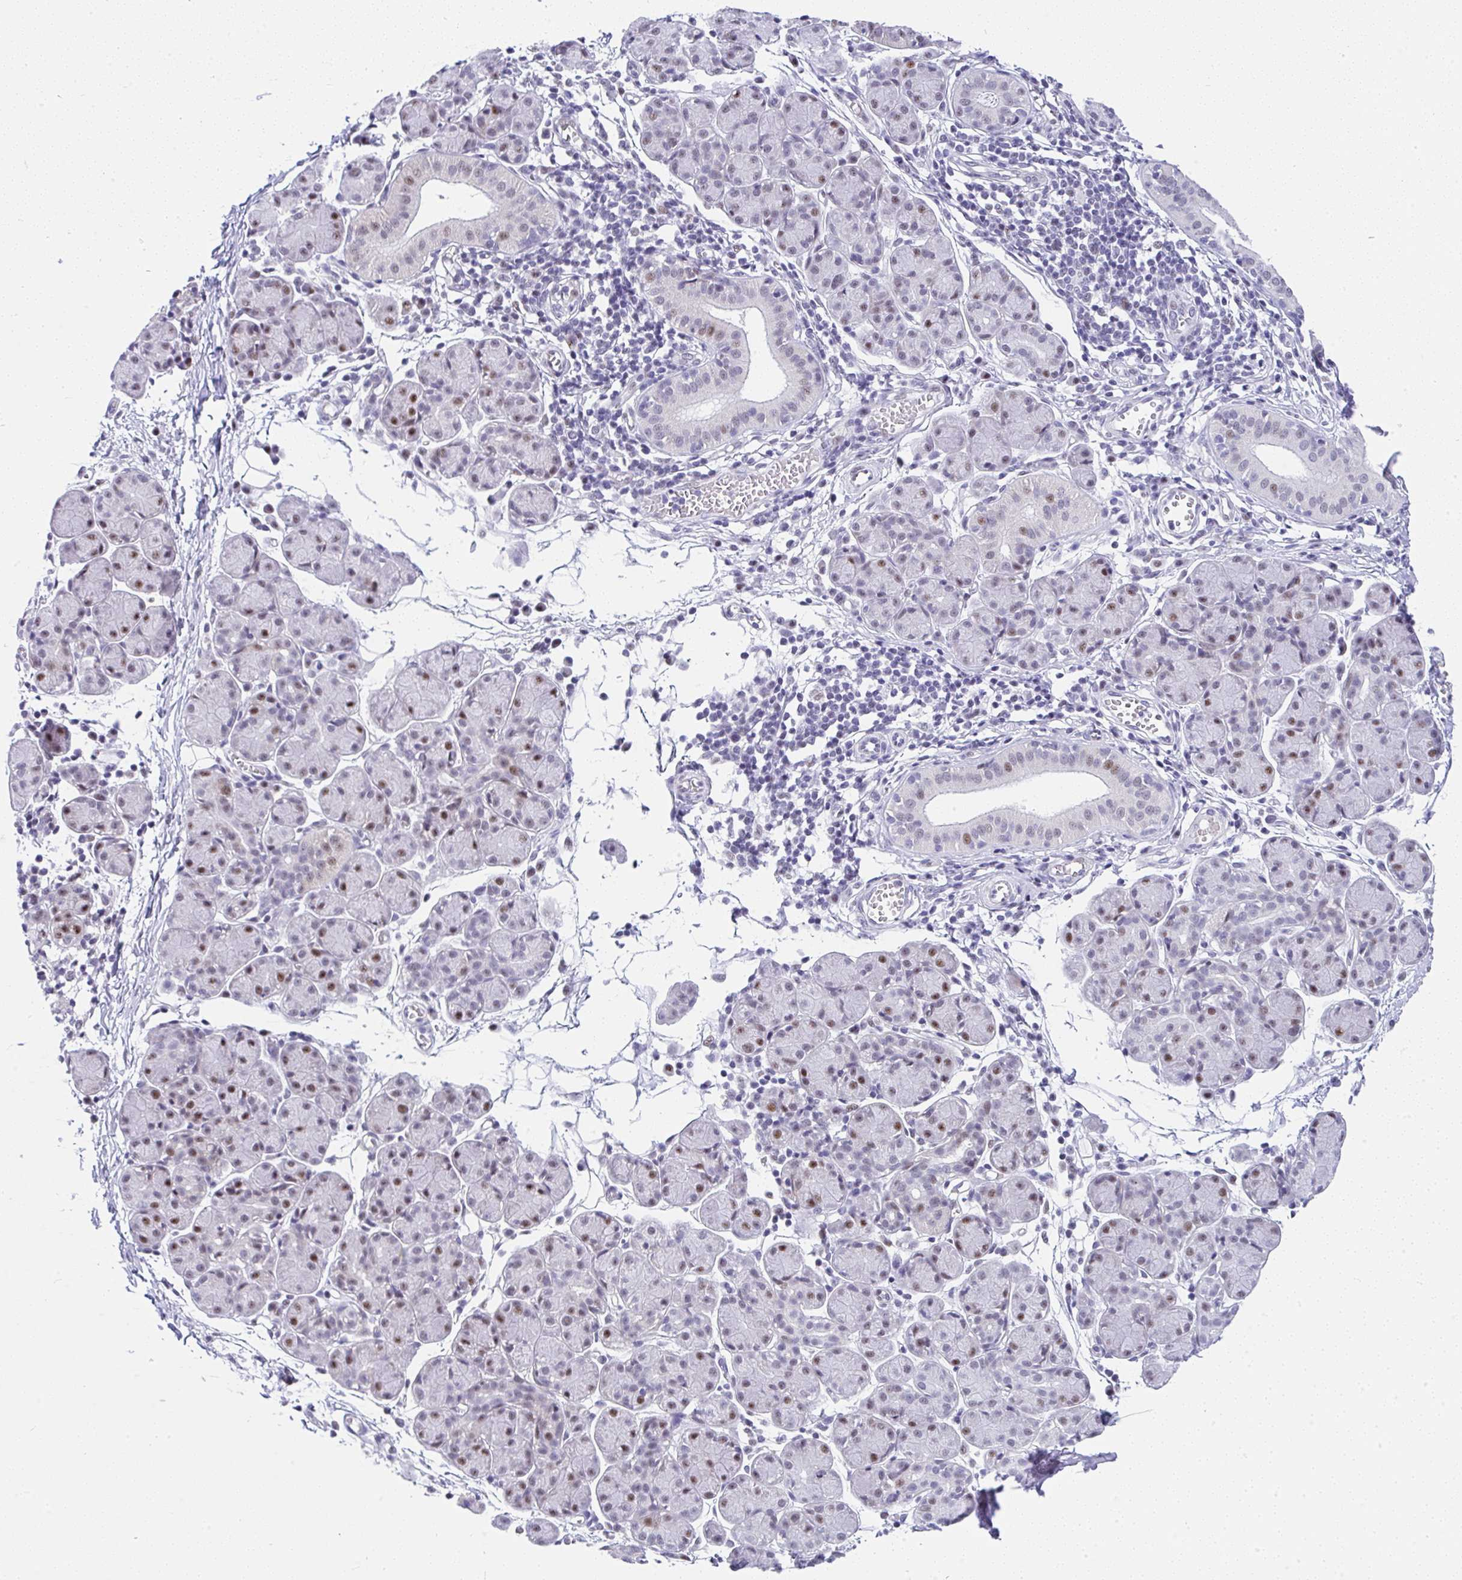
{"staining": {"intensity": "moderate", "quantity": "25%-75%", "location": "nuclear"}, "tissue": "salivary gland", "cell_type": "Glandular cells", "image_type": "normal", "snomed": [{"axis": "morphology", "description": "Normal tissue, NOS"}, {"axis": "morphology", "description": "Inflammation, NOS"}, {"axis": "topography", "description": "Lymph node"}, {"axis": "topography", "description": "Salivary gland"}], "caption": "Salivary gland was stained to show a protein in brown. There is medium levels of moderate nuclear staining in approximately 25%-75% of glandular cells. The staining was performed using DAB (3,3'-diaminobenzidine), with brown indicating positive protein expression. Nuclei are stained blue with hematoxylin.", "gene": "NR1D2", "patient": {"sex": "male", "age": 3}}